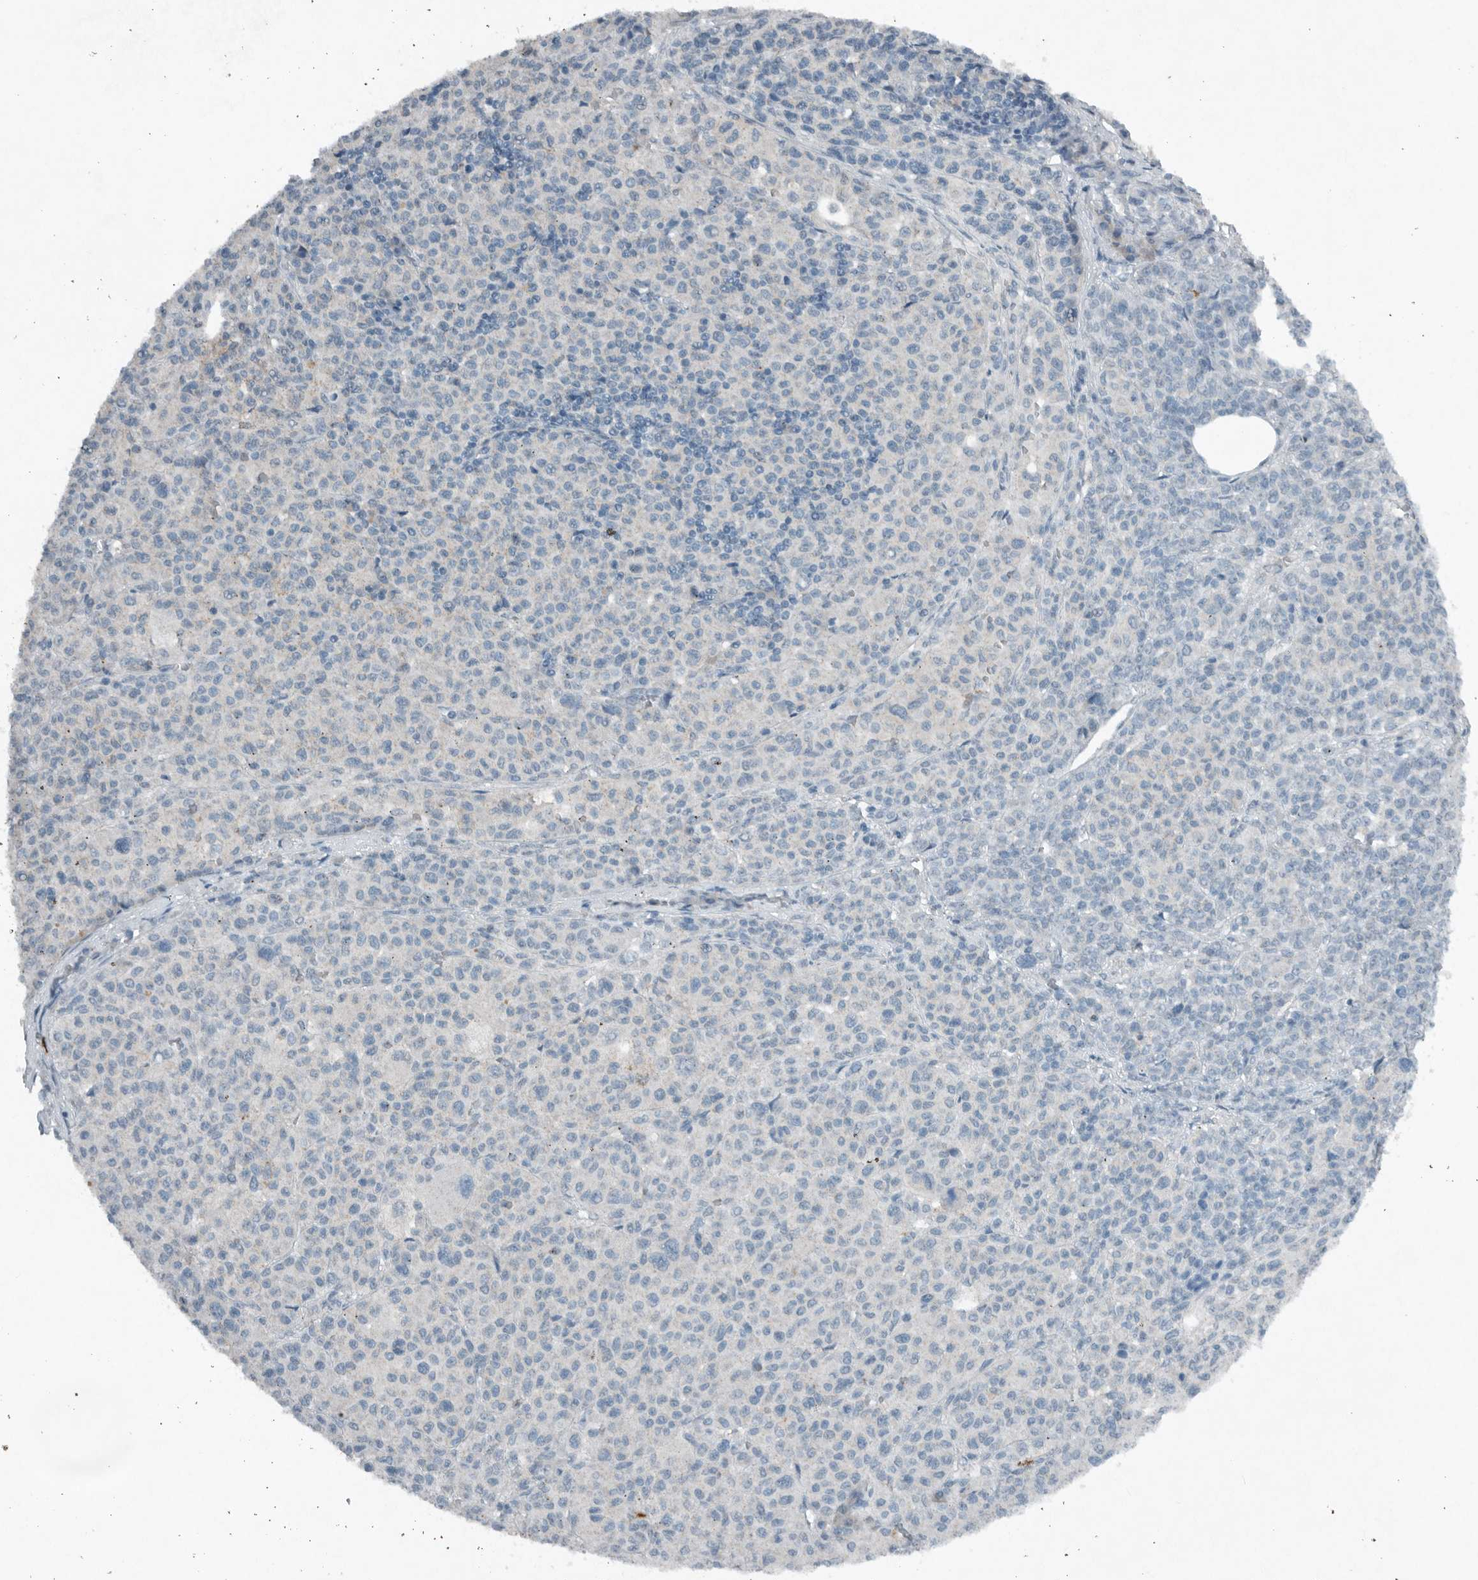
{"staining": {"intensity": "negative", "quantity": "none", "location": "none"}, "tissue": "melanoma", "cell_type": "Tumor cells", "image_type": "cancer", "snomed": [{"axis": "morphology", "description": "Malignant melanoma, Metastatic site"}, {"axis": "topography", "description": "Skin"}], "caption": "DAB immunohistochemical staining of melanoma shows no significant expression in tumor cells. (Immunohistochemistry (ihc), brightfield microscopy, high magnification).", "gene": "IL20", "patient": {"sex": "female", "age": 74}}